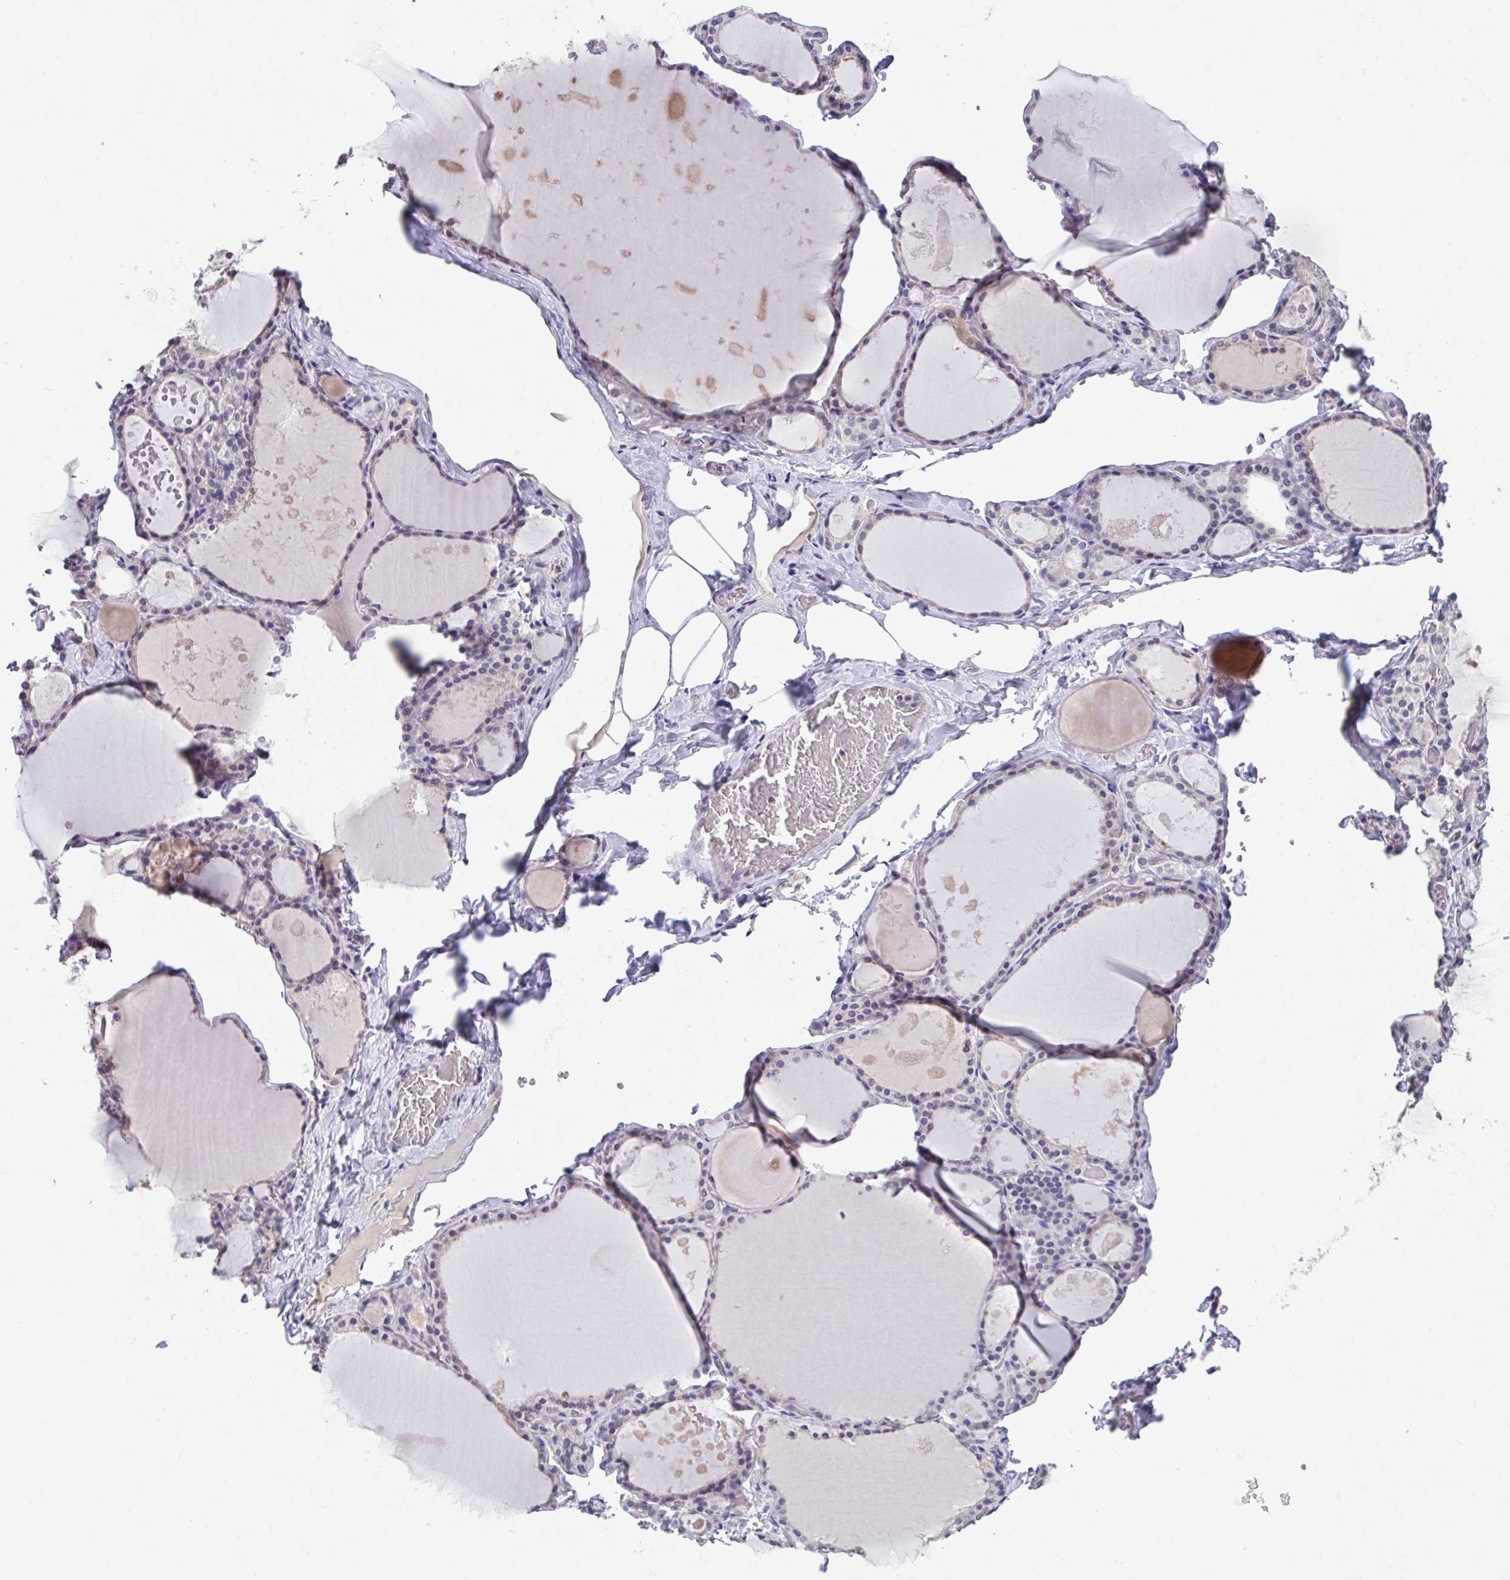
{"staining": {"intensity": "weak", "quantity": "<25%", "location": "cytoplasmic/membranous"}, "tissue": "thyroid gland", "cell_type": "Glandular cells", "image_type": "normal", "snomed": [{"axis": "morphology", "description": "Normal tissue, NOS"}, {"axis": "topography", "description": "Thyroid gland"}], "caption": "DAB immunohistochemical staining of benign thyroid gland demonstrates no significant expression in glandular cells. (DAB immunohistochemistry (IHC) with hematoxylin counter stain).", "gene": "GLTPD2", "patient": {"sex": "male", "age": 56}}